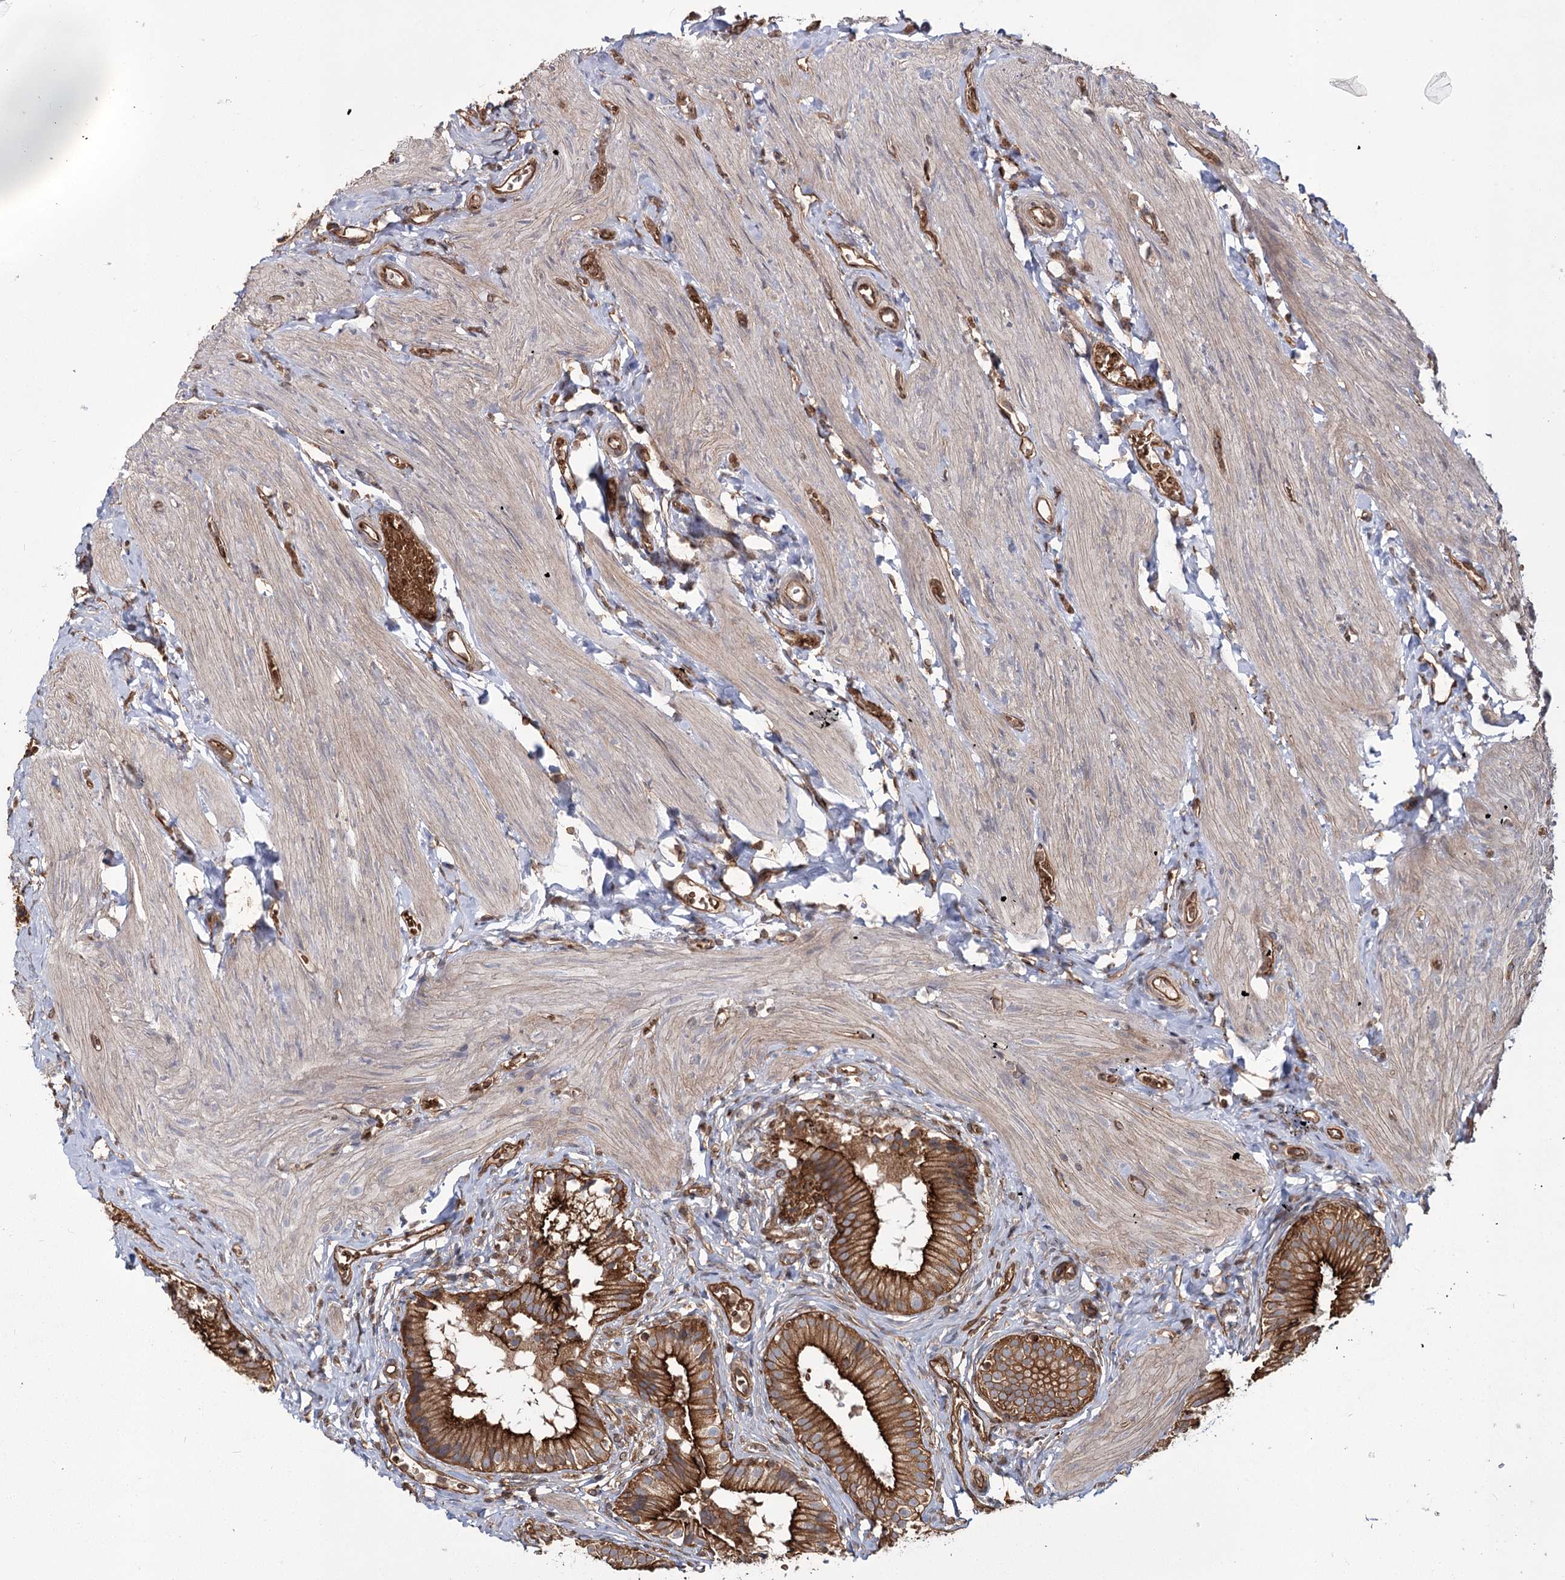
{"staining": {"intensity": "strong", "quantity": ">75%", "location": "cytoplasmic/membranous"}, "tissue": "gallbladder", "cell_type": "Glandular cells", "image_type": "normal", "snomed": [{"axis": "morphology", "description": "Normal tissue, NOS"}, {"axis": "topography", "description": "Gallbladder"}], "caption": "About >75% of glandular cells in benign gallbladder display strong cytoplasmic/membranous protein positivity as visualized by brown immunohistochemical staining.", "gene": "IQSEC1", "patient": {"sex": "female", "age": 47}}